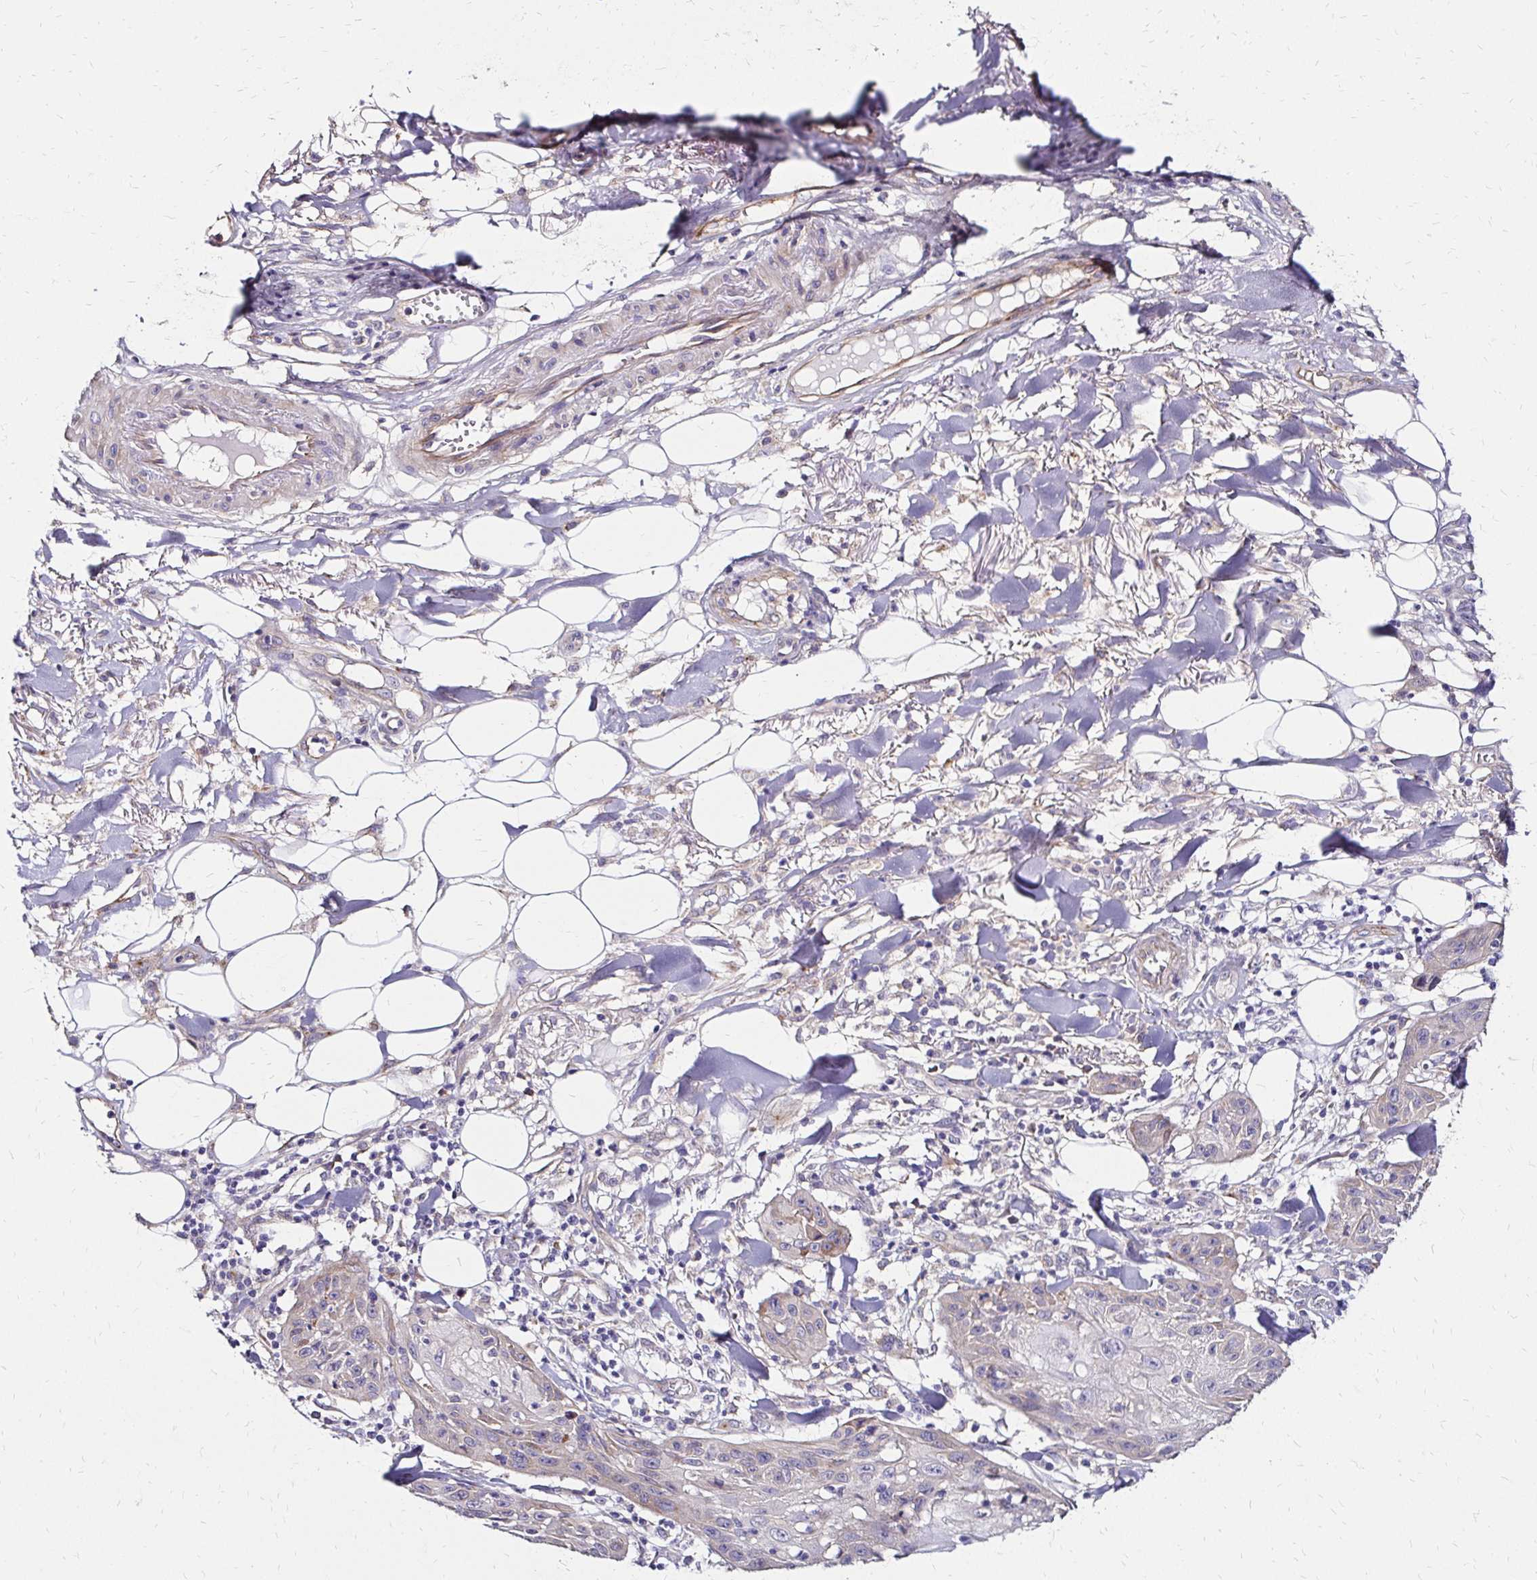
{"staining": {"intensity": "negative", "quantity": "none", "location": "none"}, "tissue": "skin cancer", "cell_type": "Tumor cells", "image_type": "cancer", "snomed": [{"axis": "morphology", "description": "Squamous cell carcinoma, NOS"}, {"axis": "topography", "description": "Skin"}], "caption": "Image shows no protein staining in tumor cells of skin squamous cell carcinoma tissue. (DAB (3,3'-diaminobenzidine) immunohistochemistry (IHC) visualized using brightfield microscopy, high magnification).", "gene": "PRIMA1", "patient": {"sex": "female", "age": 88}}